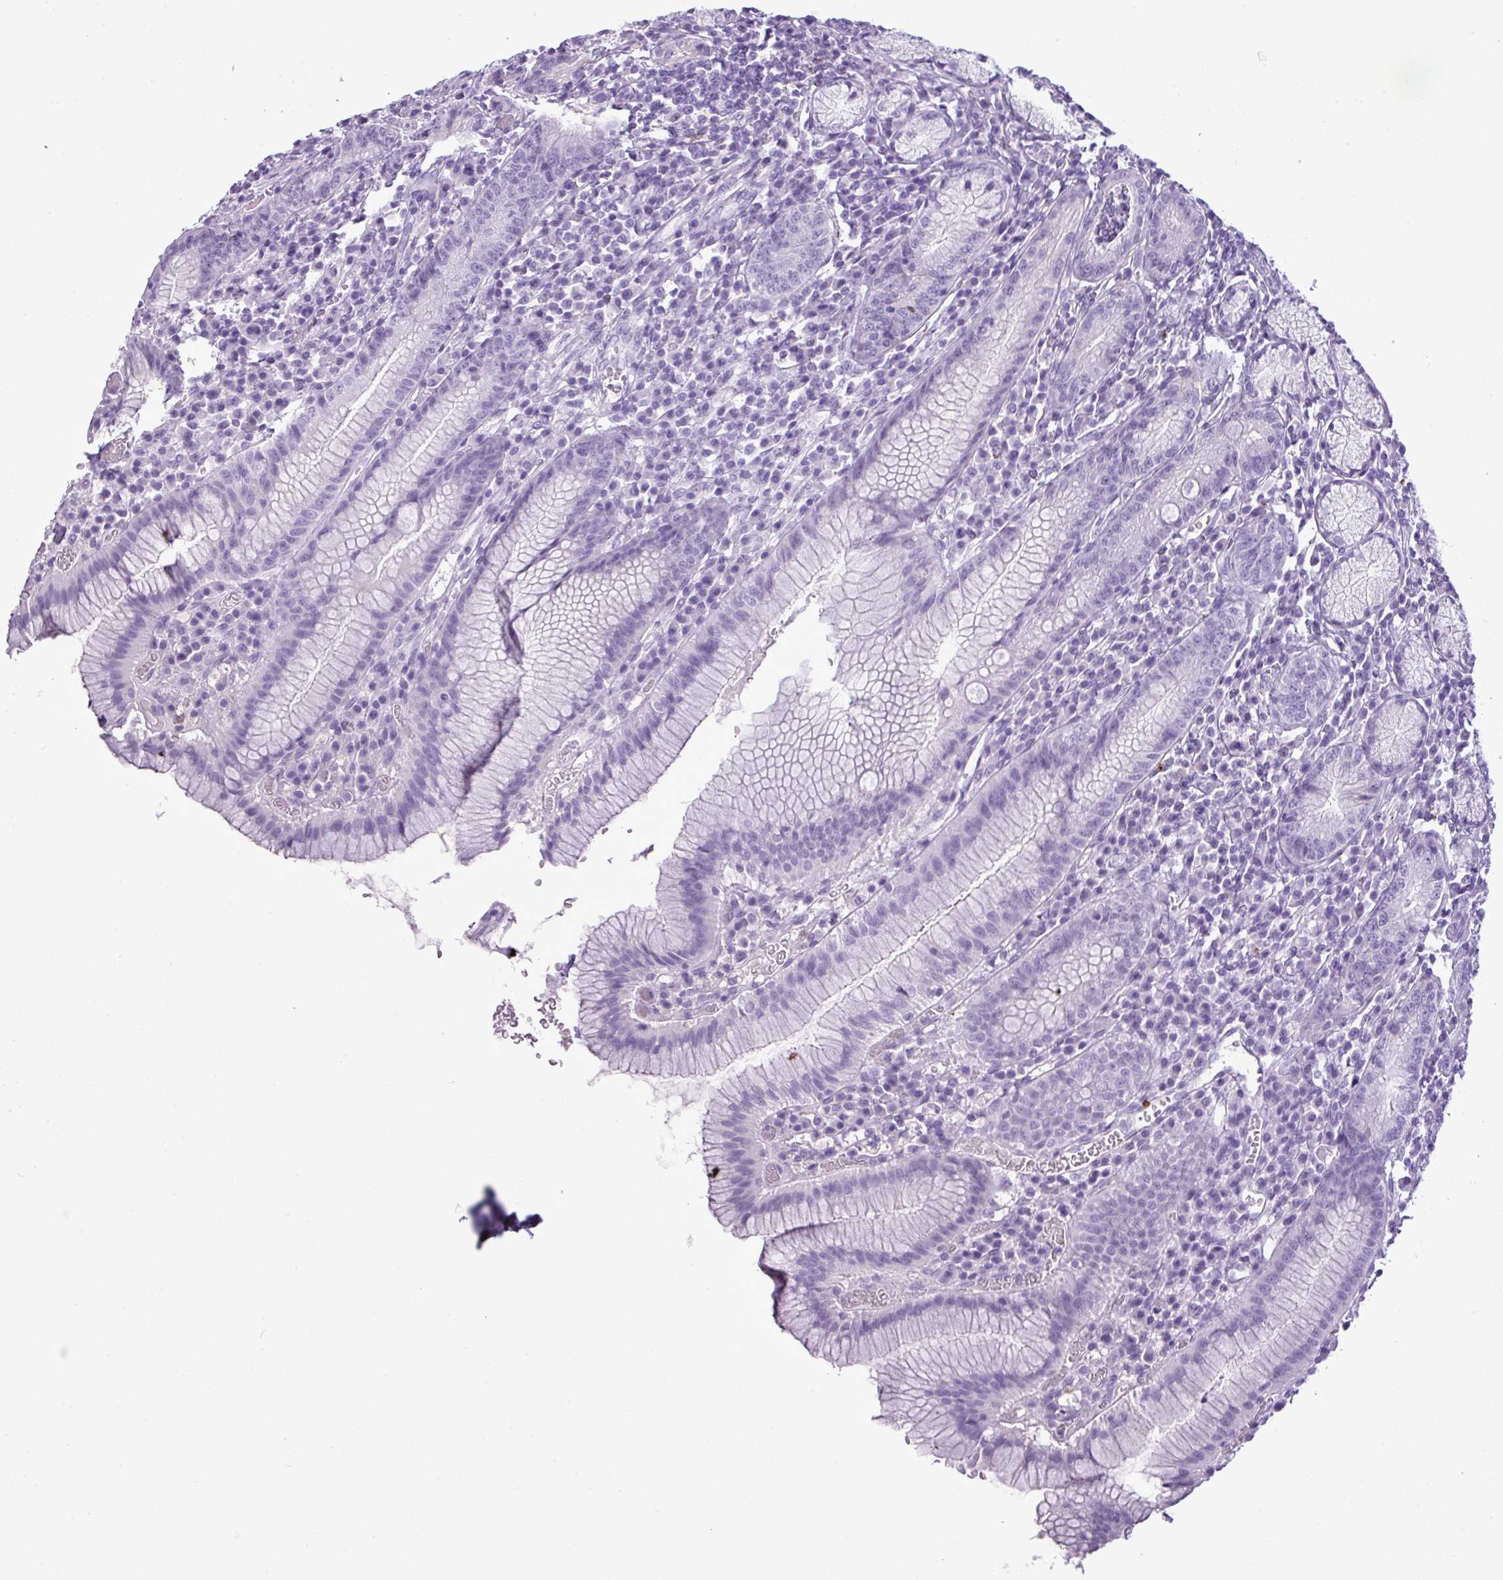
{"staining": {"intensity": "negative", "quantity": "none", "location": "none"}, "tissue": "stomach", "cell_type": "Glandular cells", "image_type": "normal", "snomed": [{"axis": "morphology", "description": "Normal tissue, NOS"}, {"axis": "topography", "description": "Stomach"}], "caption": "A photomicrograph of human stomach is negative for staining in glandular cells.", "gene": "RBMXL2", "patient": {"sex": "male", "age": 55}}